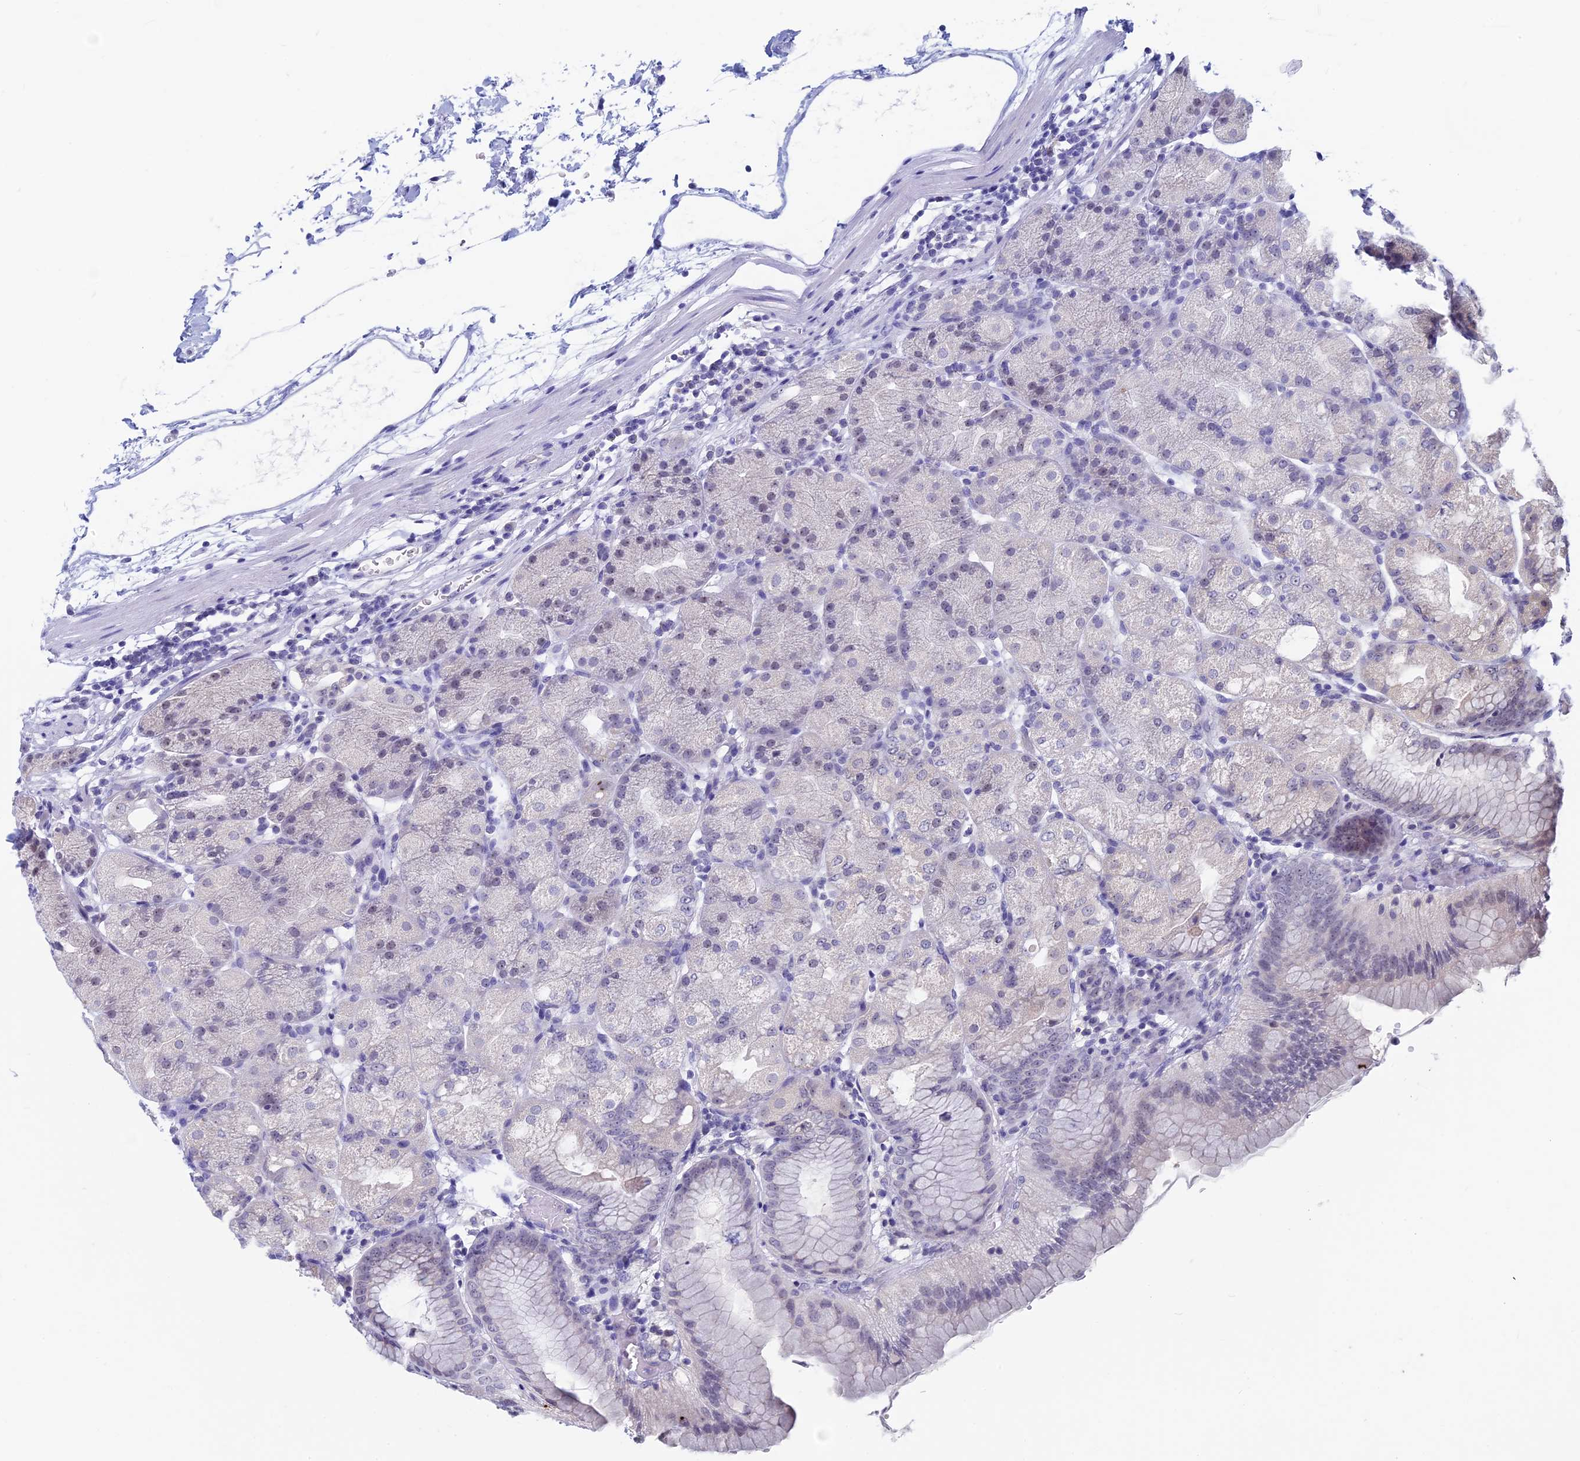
{"staining": {"intensity": "negative", "quantity": "none", "location": "none"}, "tissue": "stomach", "cell_type": "Glandular cells", "image_type": "normal", "snomed": [{"axis": "morphology", "description": "Normal tissue, NOS"}, {"axis": "topography", "description": "Stomach, upper"}, {"axis": "topography", "description": "Stomach, lower"}], "caption": "A high-resolution micrograph shows immunohistochemistry (IHC) staining of benign stomach, which demonstrates no significant expression in glandular cells.", "gene": "SPIRE1", "patient": {"sex": "male", "age": 62}}